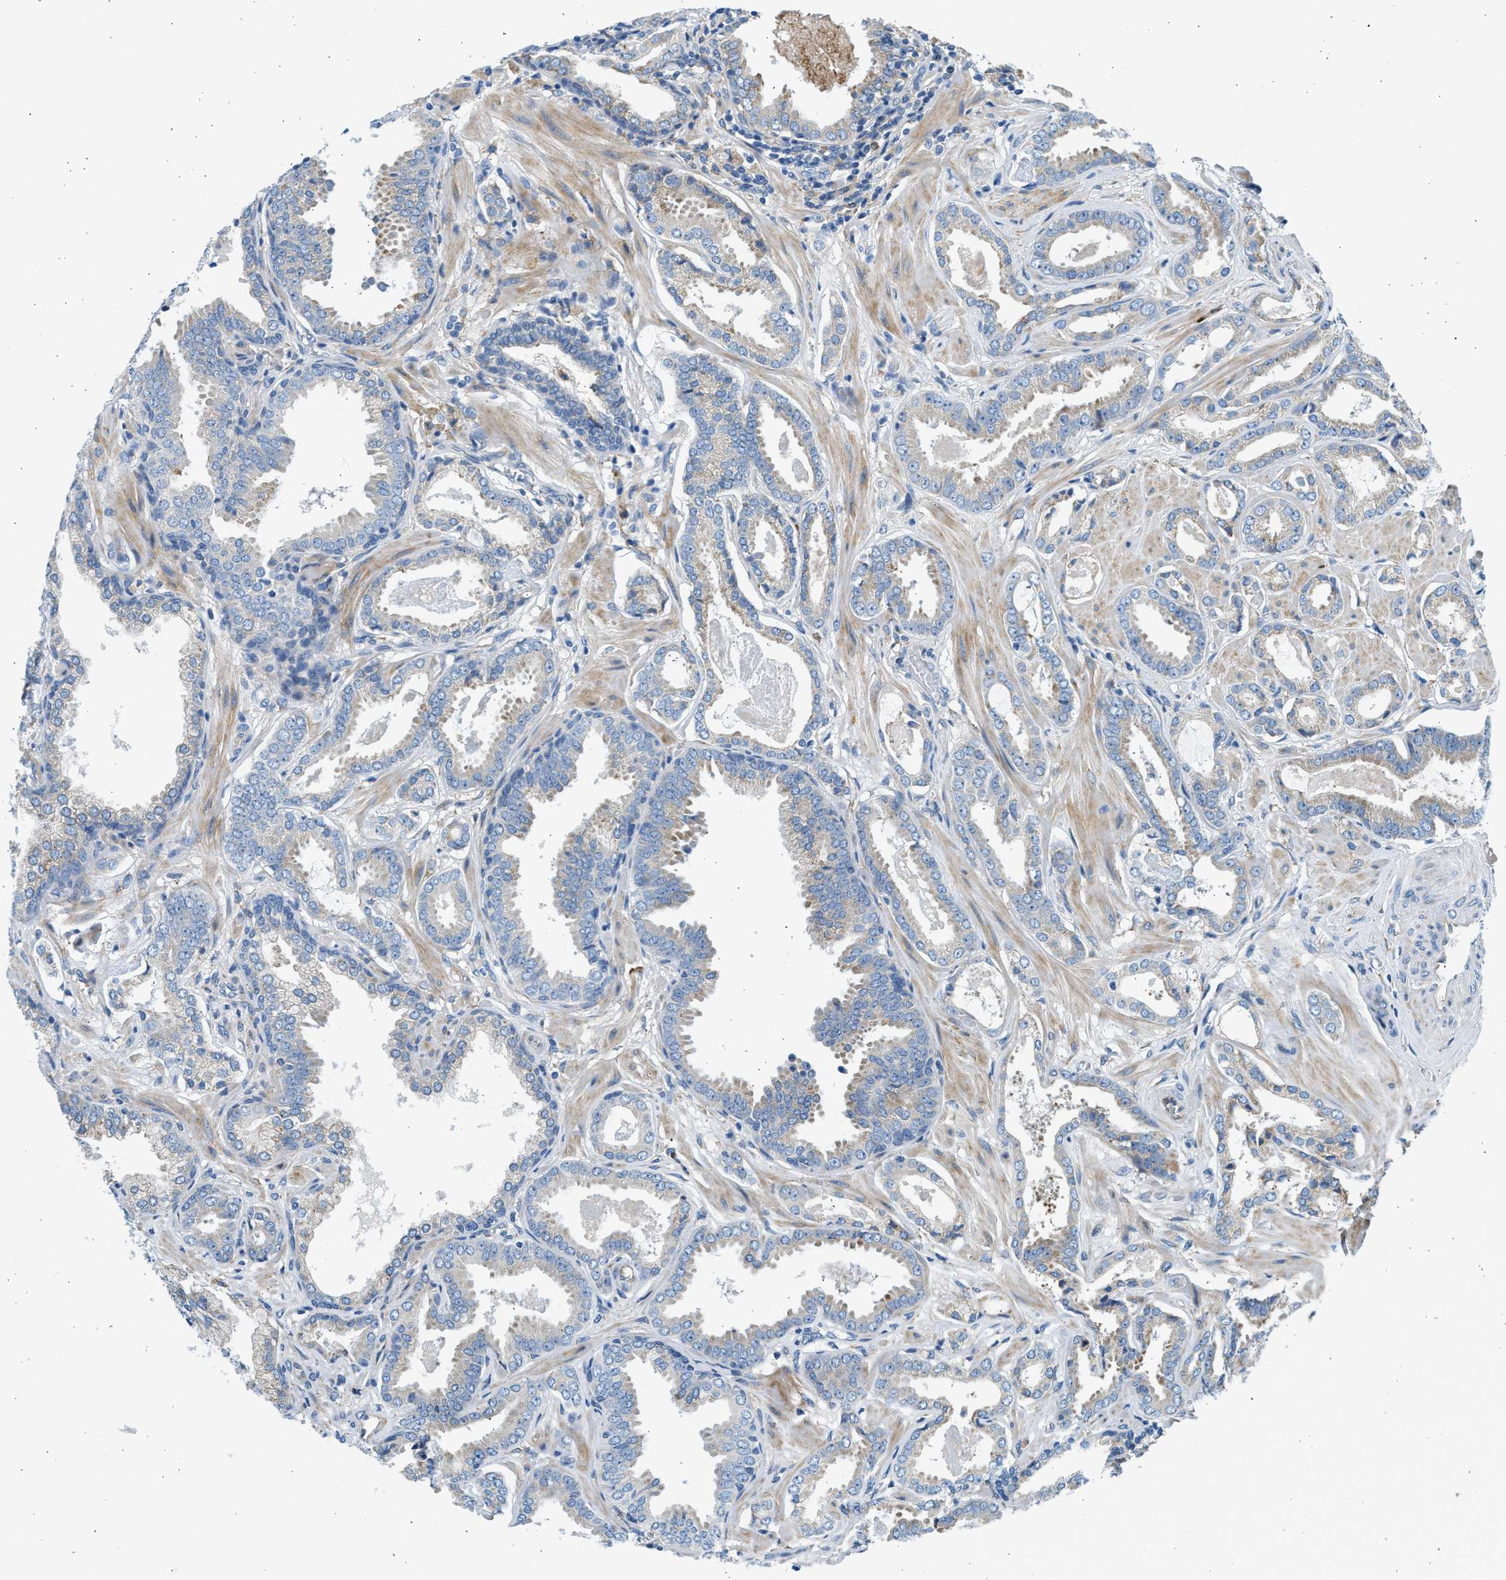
{"staining": {"intensity": "negative", "quantity": "none", "location": "none"}, "tissue": "prostate cancer", "cell_type": "Tumor cells", "image_type": "cancer", "snomed": [{"axis": "morphology", "description": "Adenocarcinoma, Low grade"}, {"axis": "topography", "description": "Prostate"}], "caption": "The micrograph demonstrates no significant expression in tumor cells of adenocarcinoma (low-grade) (prostate). (Stains: DAB (3,3'-diaminobenzidine) IHC with hematoxylin counter stain, Microscopy: brightfield microscopy at high magnification).", "gene": "CNTN6", "patient": {"sex": "male", "age": 53}}